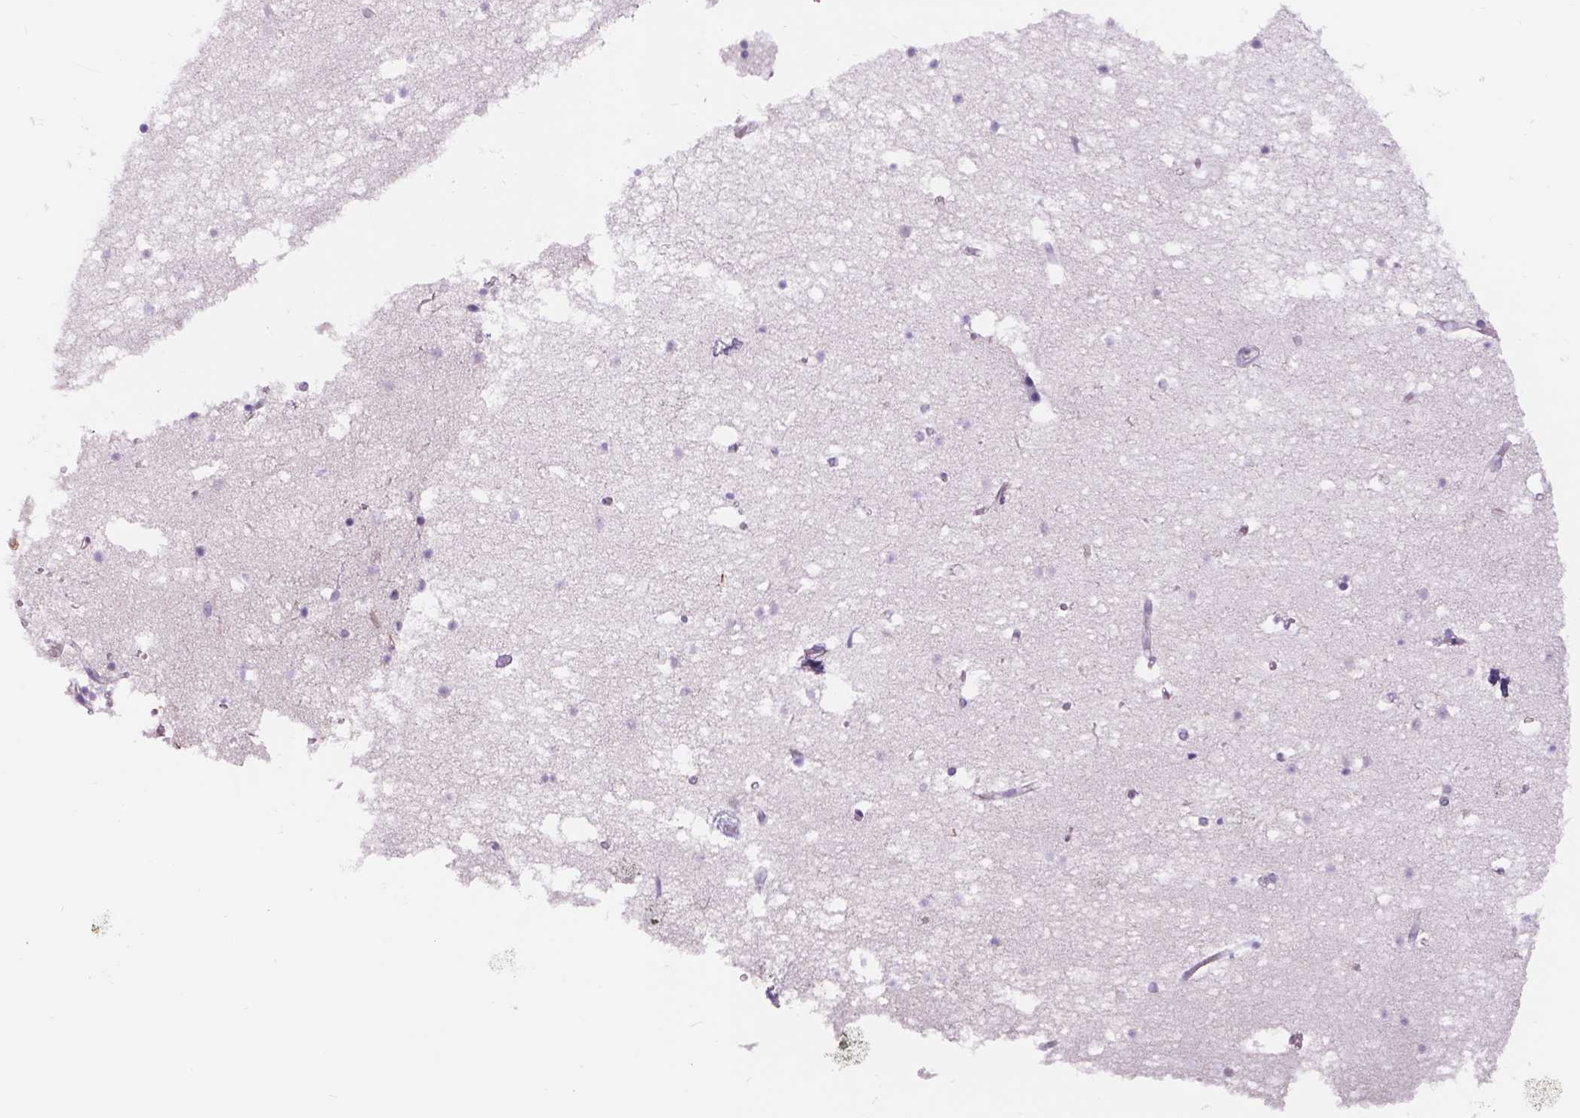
{"staining": {"intensity": "negative", "quantity": "none", "location": "none"}, "tissue": "cerebellum", "cell_type": "Cells in granular layer", "image_type": "normal", "snomed": [{"axis": "morphology", "description": "Normal tissue, NOS"}, {"axis": "topography", "description": "Cerebellum"}], "caption": "There is no significant positivity in cells in granular layer of cerebellum. Nuclei are stained in blue.", "gene": "DCC", "patient": {"sex": "male", "age": 70}}